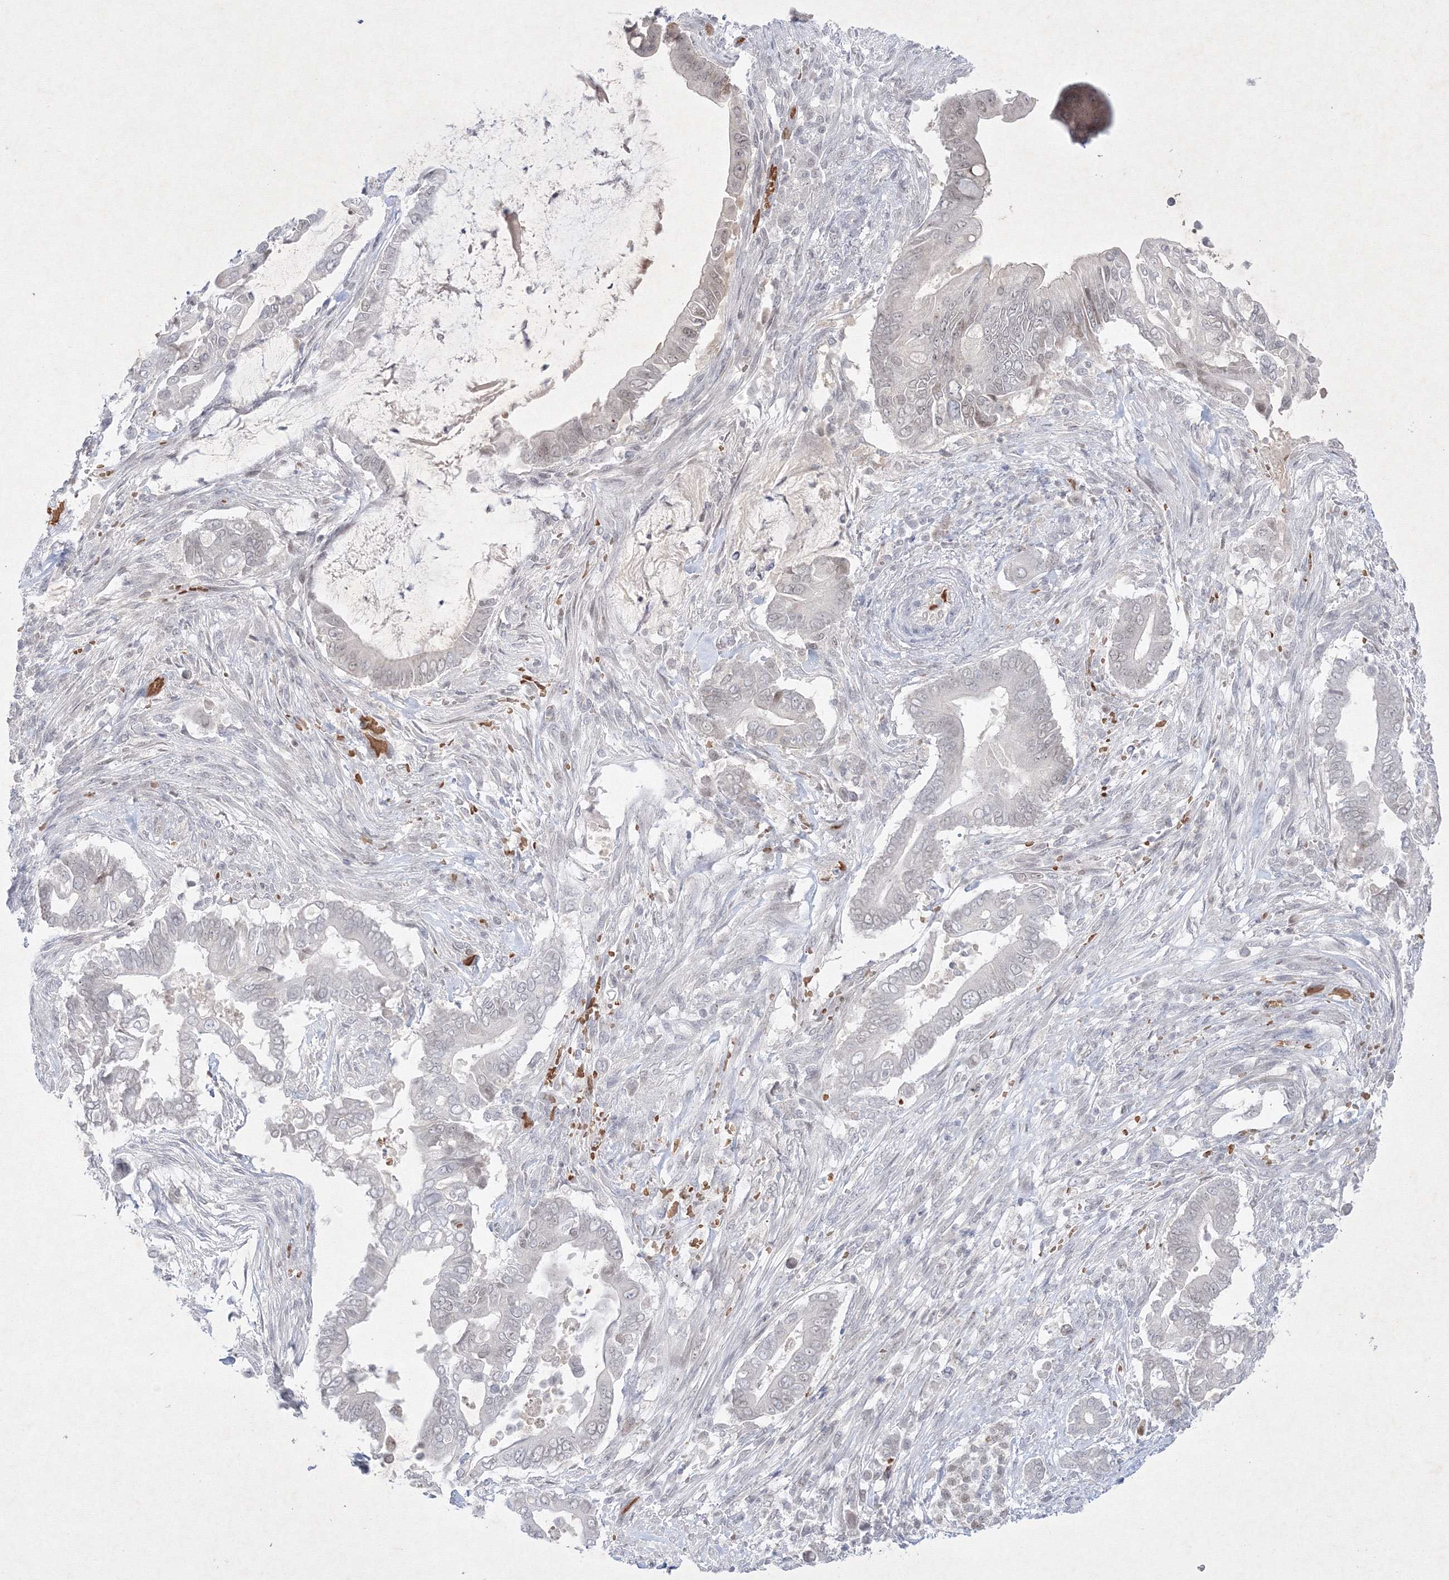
{"staining": {"intensity": "weak", "quantity": "<25%", "location": "nuclear"}, "tissue": "pancreatic cancer", "cell_type": "Tumor cells", "image_type": "cancer", "snomed": [{"axis": "morphology", "description": "Adenocarcinoma, NOS"}, {"axis": "topography", "description": "Pancreas"}], "caption": "Micrograph shows no protein expression in tumor cells of pancreatic cancer tissue. The staining is performed using DAB brown chromogen with nuclei counter-stained in using hematoxylin.", "gene": "NXPE3", "patient": {"sex": "male", "age": 68}}